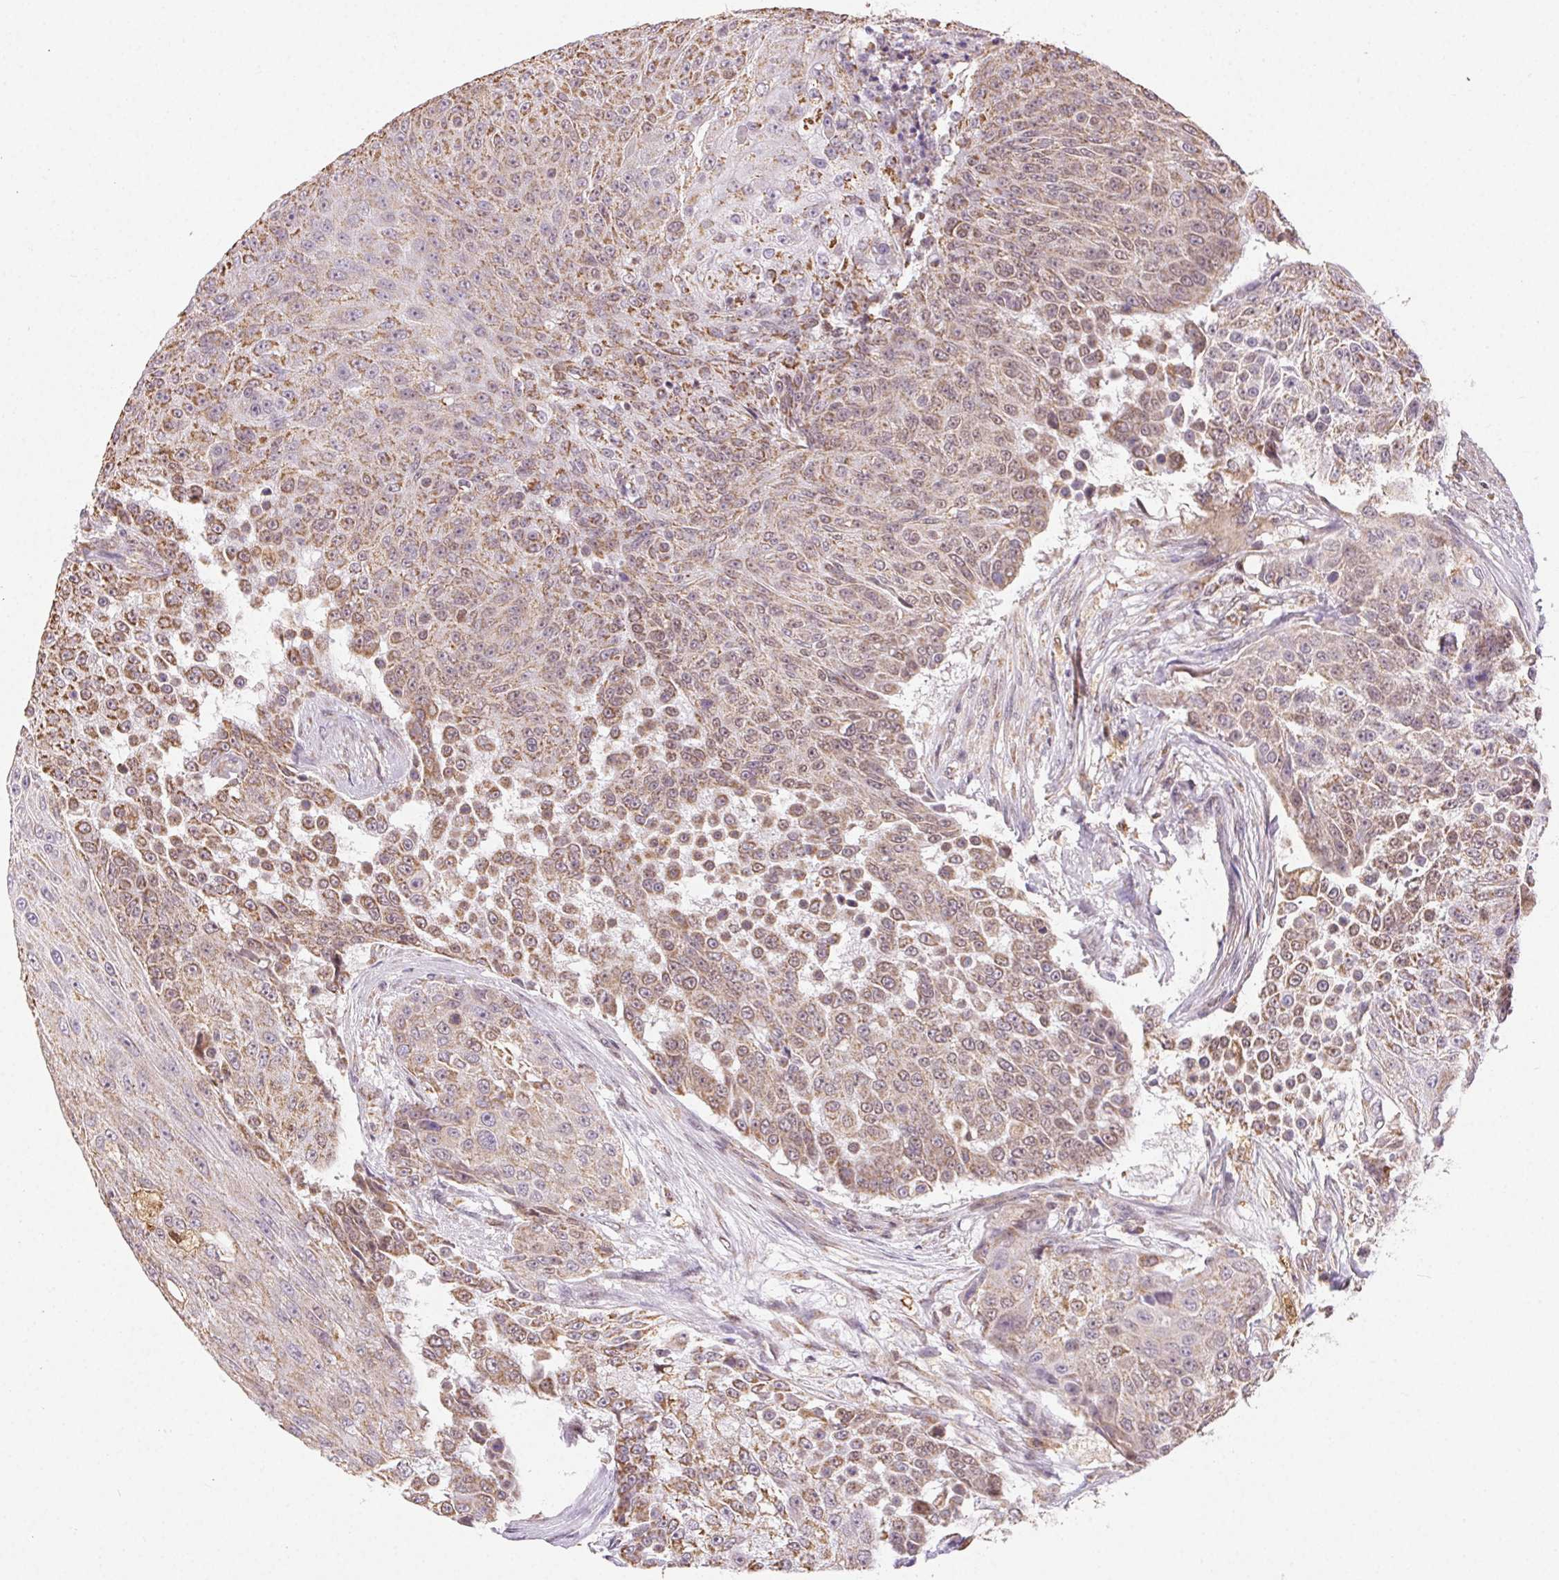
{"staining": {"intensity": "moderate", "quantity": ">75%", "location": "cytoplasmic/membranous"}, "tissue": "urothelial cancer", "cell_type": "Tumor cells", "image_type": "cancer", "snomed": [{"axis": "morphology", "description": "Urothelial carcinoma, High grade"}, {"axis": "topography", "description": "Urinary bladder"}], "caption": "Protein staining shows moderate cytoplasmic/membranous positivity in approximately >75% of tumor cells in high-grade urothelial carcinoma. The protein of interest is shown in brown color, while the nuclei are stained blue.", "gene": "PIWIL4", "patient": {"sex": "female", "age": 63}}